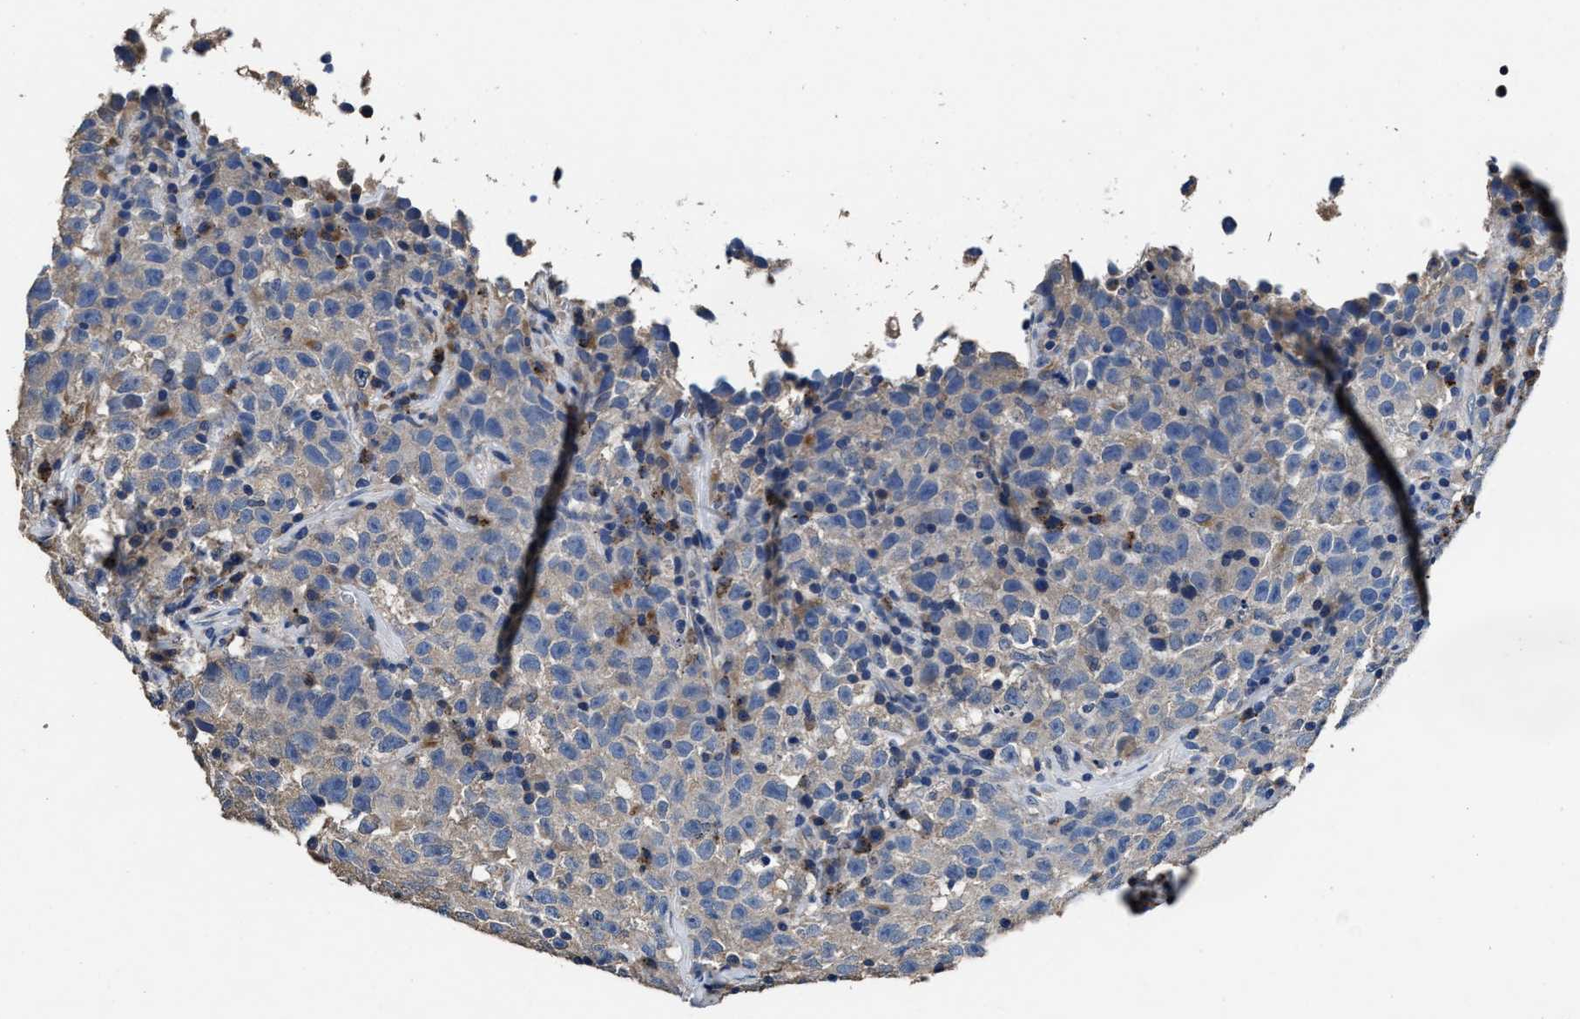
{"staining": {"intensity": "negative", "quantity": "none", "location": "none"}, "tissue": "testis cancer", "cell_type": "Tumor cells", "image_type": "cancer", "snomed": [{"axis": "morphology", "description": "Seminoma, NOS"}, {"axis": "topography", "description": "Testis"}], "caption": "This is an IHC histopathology image of human seminoma (testis). There is no positivity in tumor cells.", "gene": "UBR4", "patient": {"sex": "male", "age": 22}}